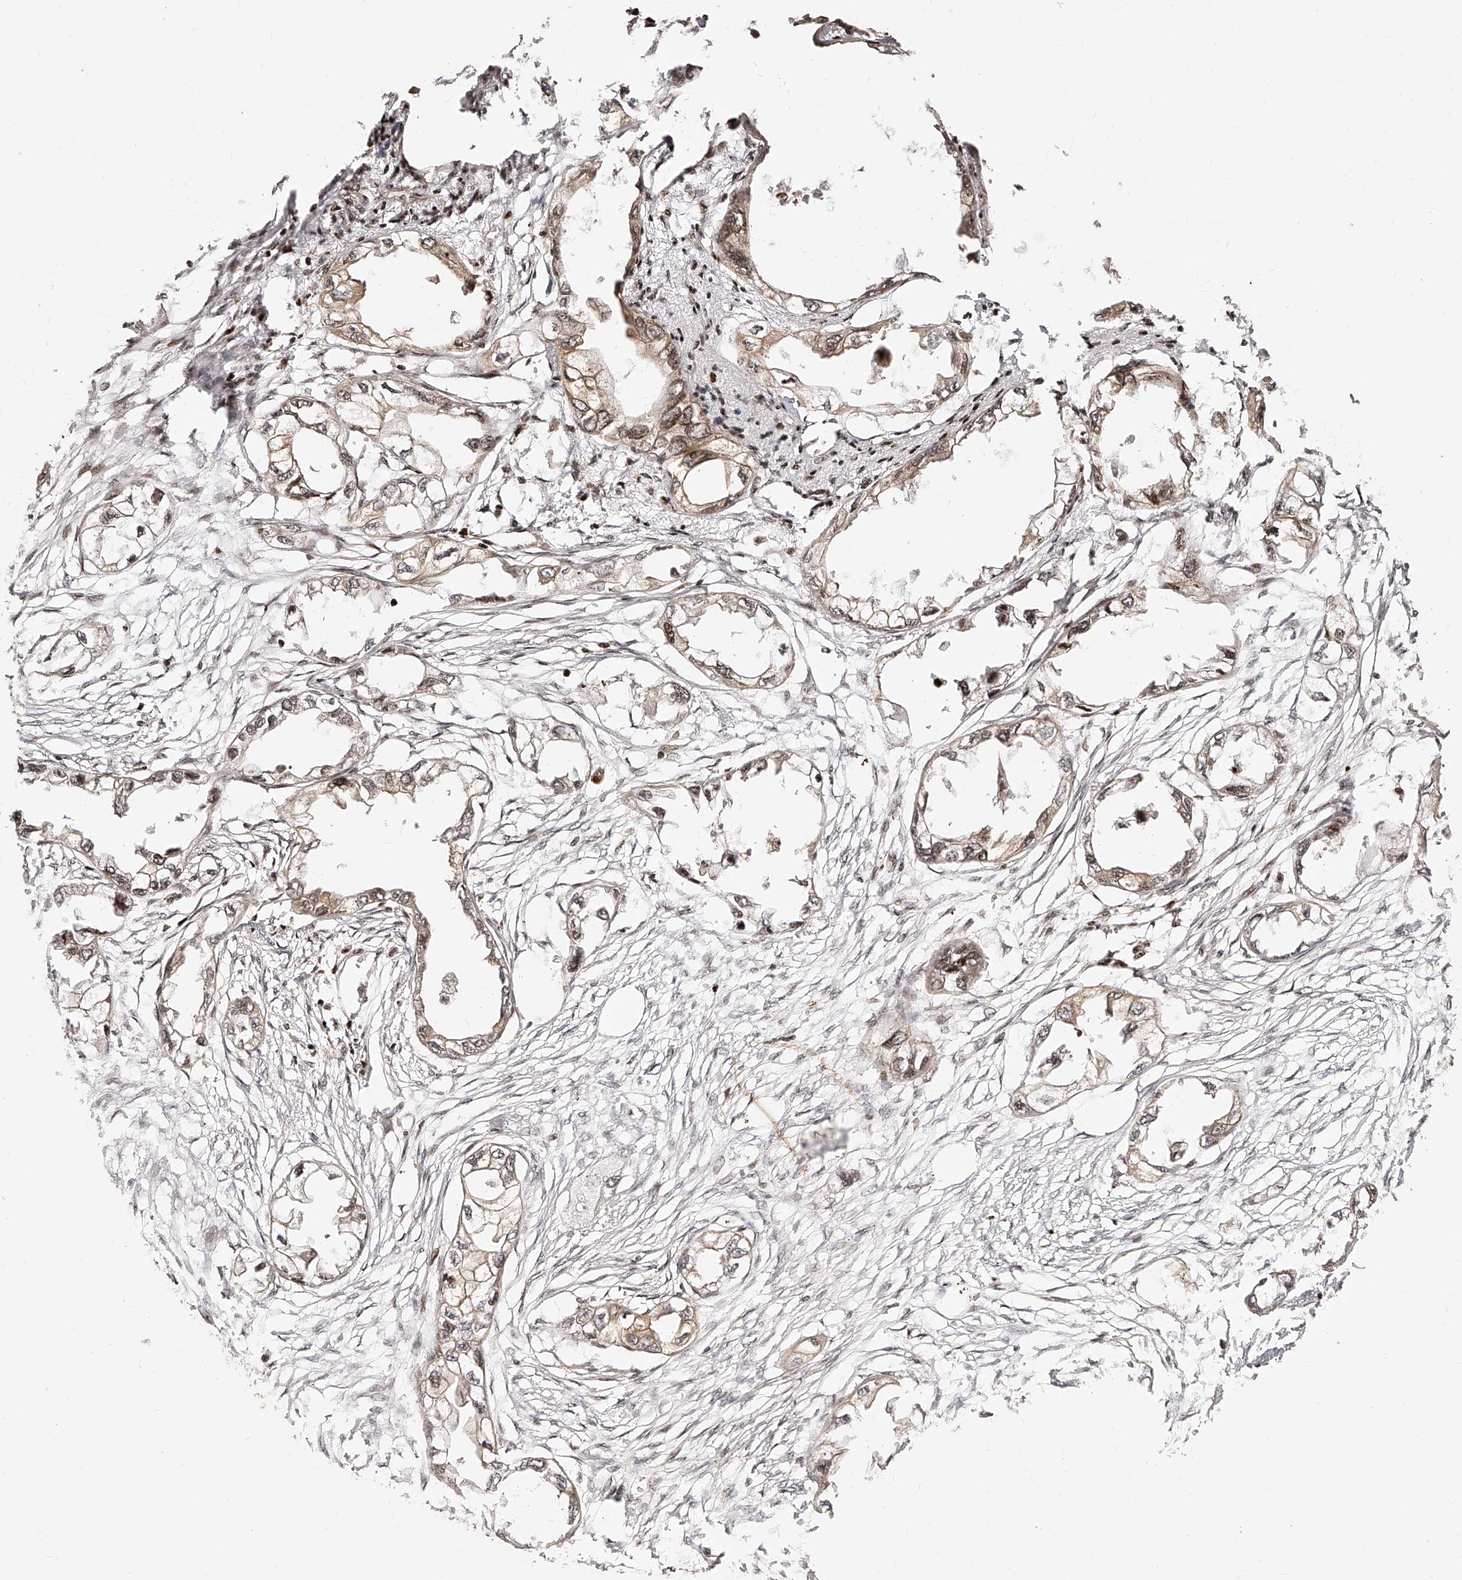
{"staining": {"intensity": "weak", "quantity": ">75%", "location": "cytoplasmic/membranous,nuclear"}, "tissue": "endometrial cancer", "cell_type": "Tumor cells", "image_type": "cancer", "snomed": [{"axis": "morphology", "description": "Adenocarcinoma, NOS"}, {"axis": "morphology", "description": "Adenocarcinoma, metastatic, NOS"}, {"axis": "topography", "description": "Adipose tissue"}, {"axis": "topography", "description": "Endometrium"}], "caption": "The histopathology image reveals immunohistochemical staining of endometrial metastatic adenocarcinoma. There is weak cytoplasmic/membranous and nuclear staining is appreciated in approximately >75% of tumor cells. Immunohistochemistry stains the protein of interest in brown and the nuclei are stained blue.", "gene": "PFDN2", "patient": {"sex": "female", "age": 67}}